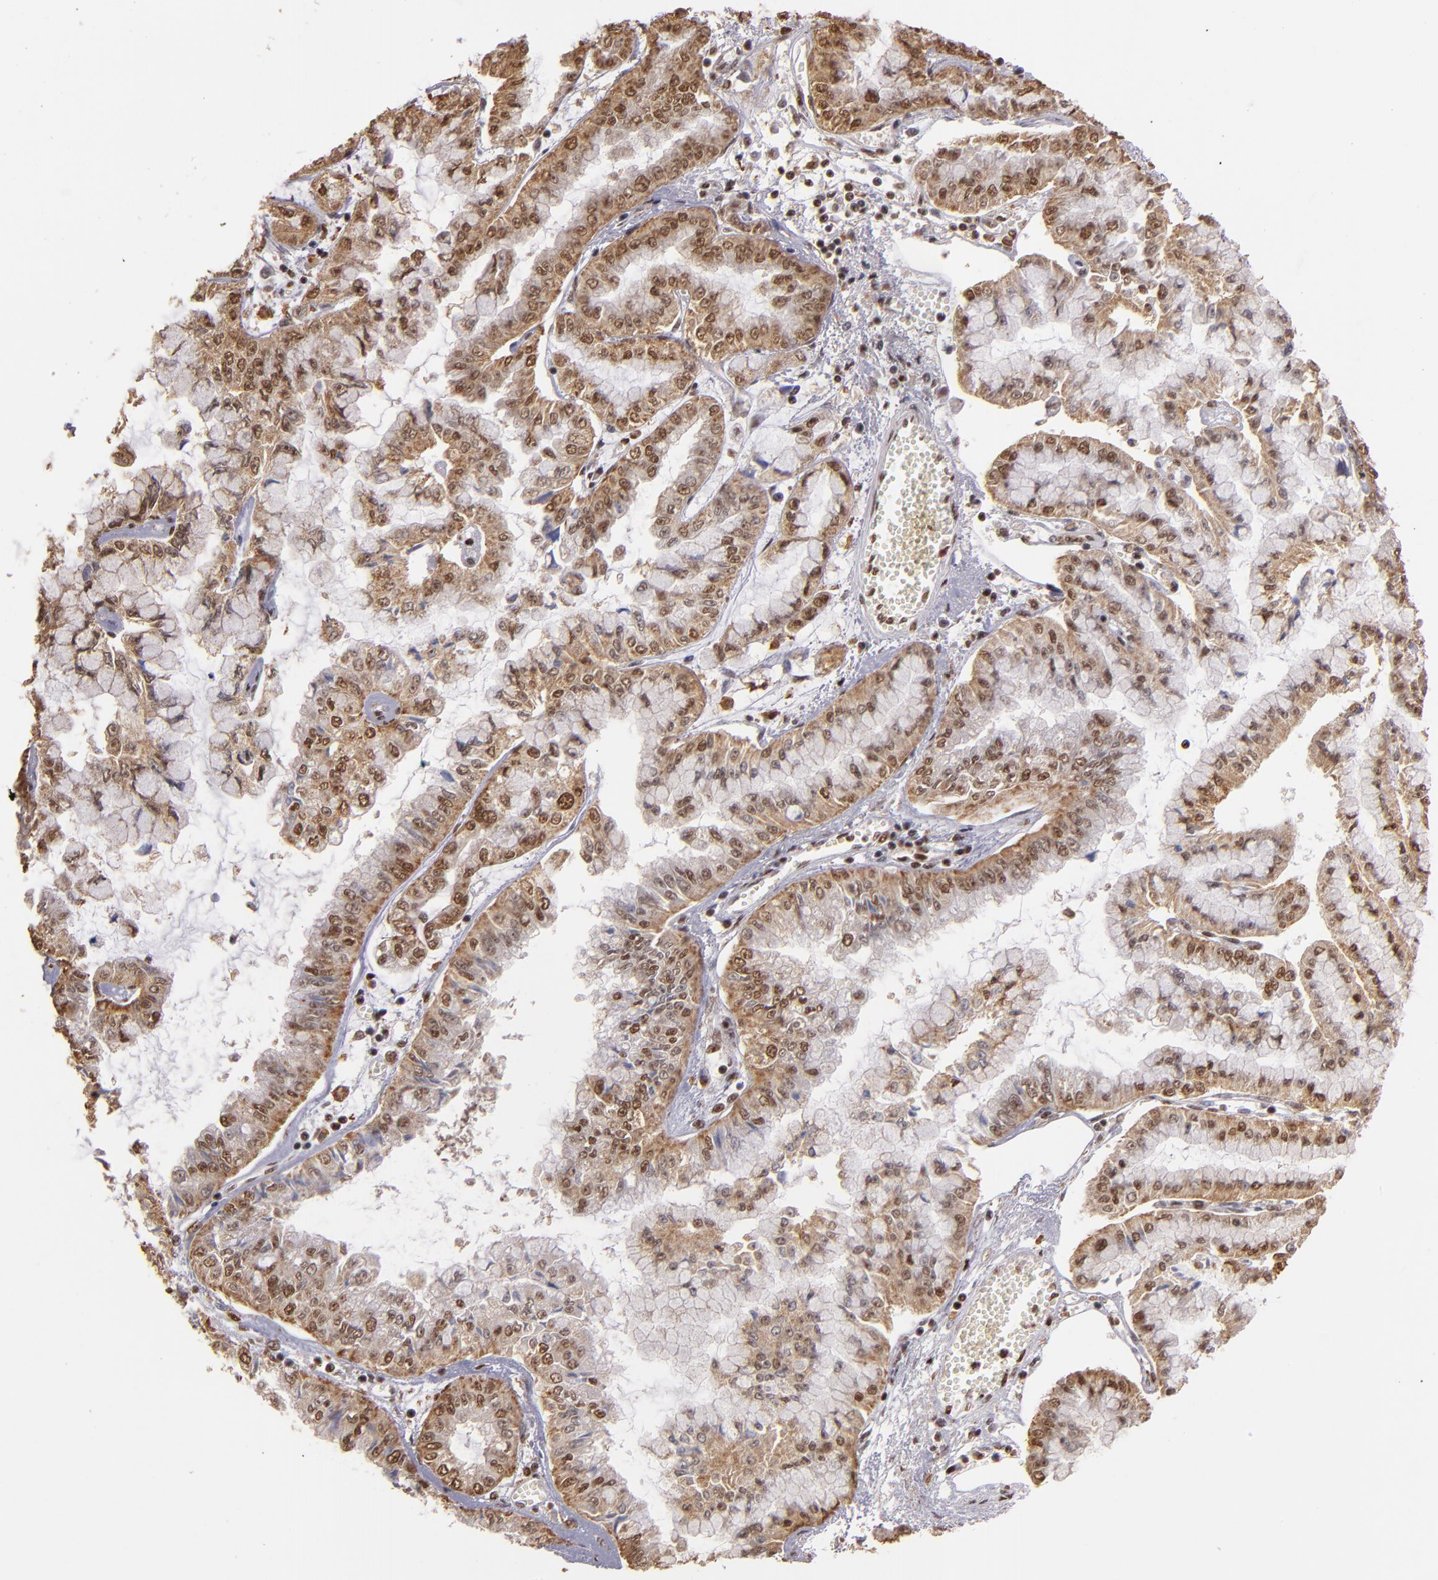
{"staining": {"intensity": "moderate", "quantity": ">75%", "location": "nuclear"}, "tissue": "liver cancer", "cell_type": "Tumor cells", "image_type": "cancer", "snomed": [{"axis": "morphology", "description": "Cholangiocarcinoma"}, {"axis": "topography", "description": "Liver"}], "caption": "Immunohistochemistry histopathology image of liver cancer stained for a protein (brown), which displays medium levels of moderate nuclear expression in about >75% of tumor cells.", "gene": "SP1", "patient": {"sex": "female", "age": 79}}